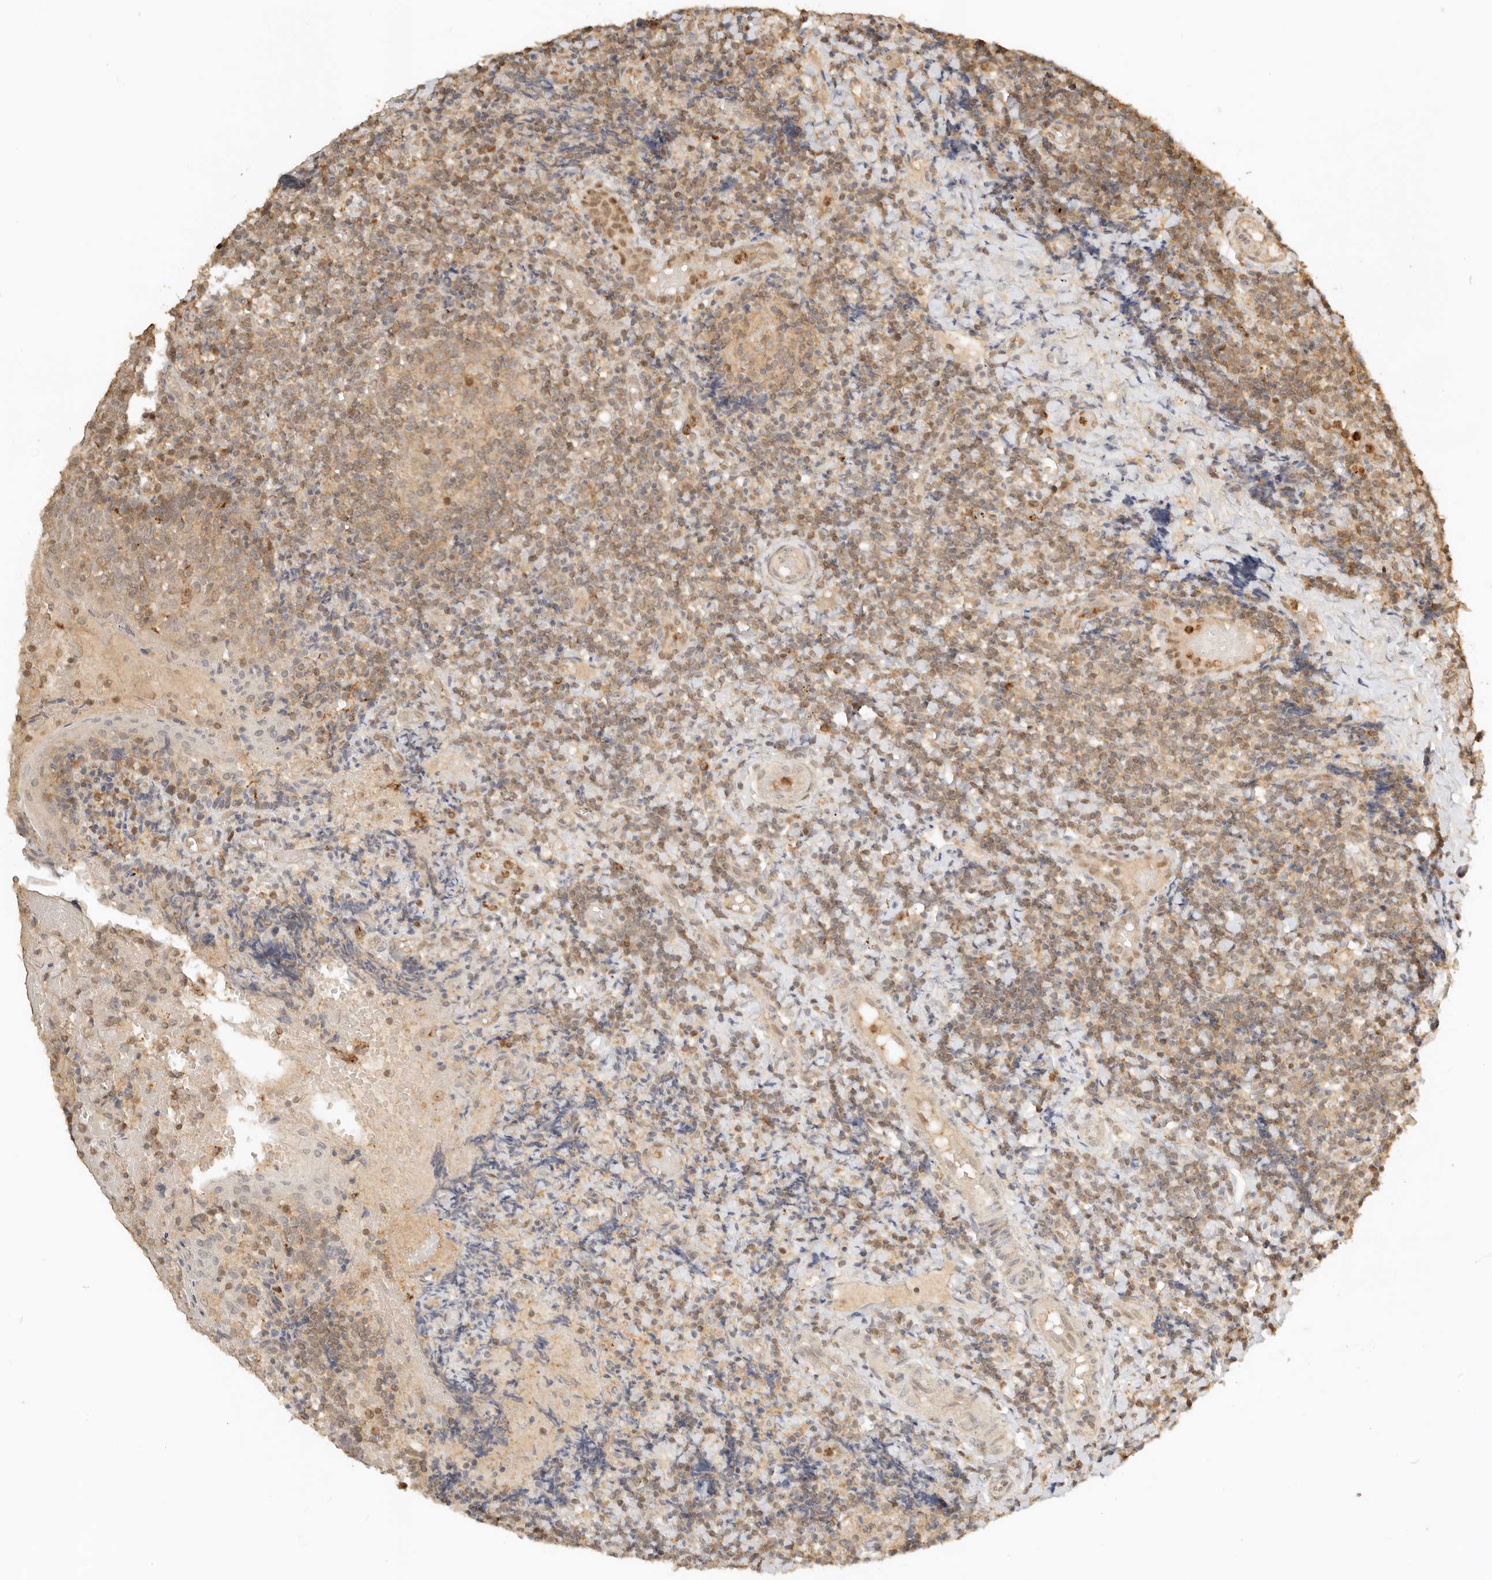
{"staining": {"intensity": "moderate", "quantity": ">75%", "location": "cytoplasmic/membranous"}, "tissue": "tonsil", "cell_type": "Germinal center cells", "image_type": "normal", "snomed": [{"axis": "morphology", "description": "Normal tissue, NOS"}, {"axis": "topography", "description": "Tonsil"}], "caption": "An immunohistochemistry histopathology image of unremarkable tissue is shown. Protein staining in brown shows moderate cytoplasmic/membranous positivity in tonsil within germinal center cells. The staining was performed using DAB, with brown indicating positive protein expression. Nuclei are stained blue with hematoxylin.", "gene": "KIF2B", "patient": {"sex": "female", "age": 19}}